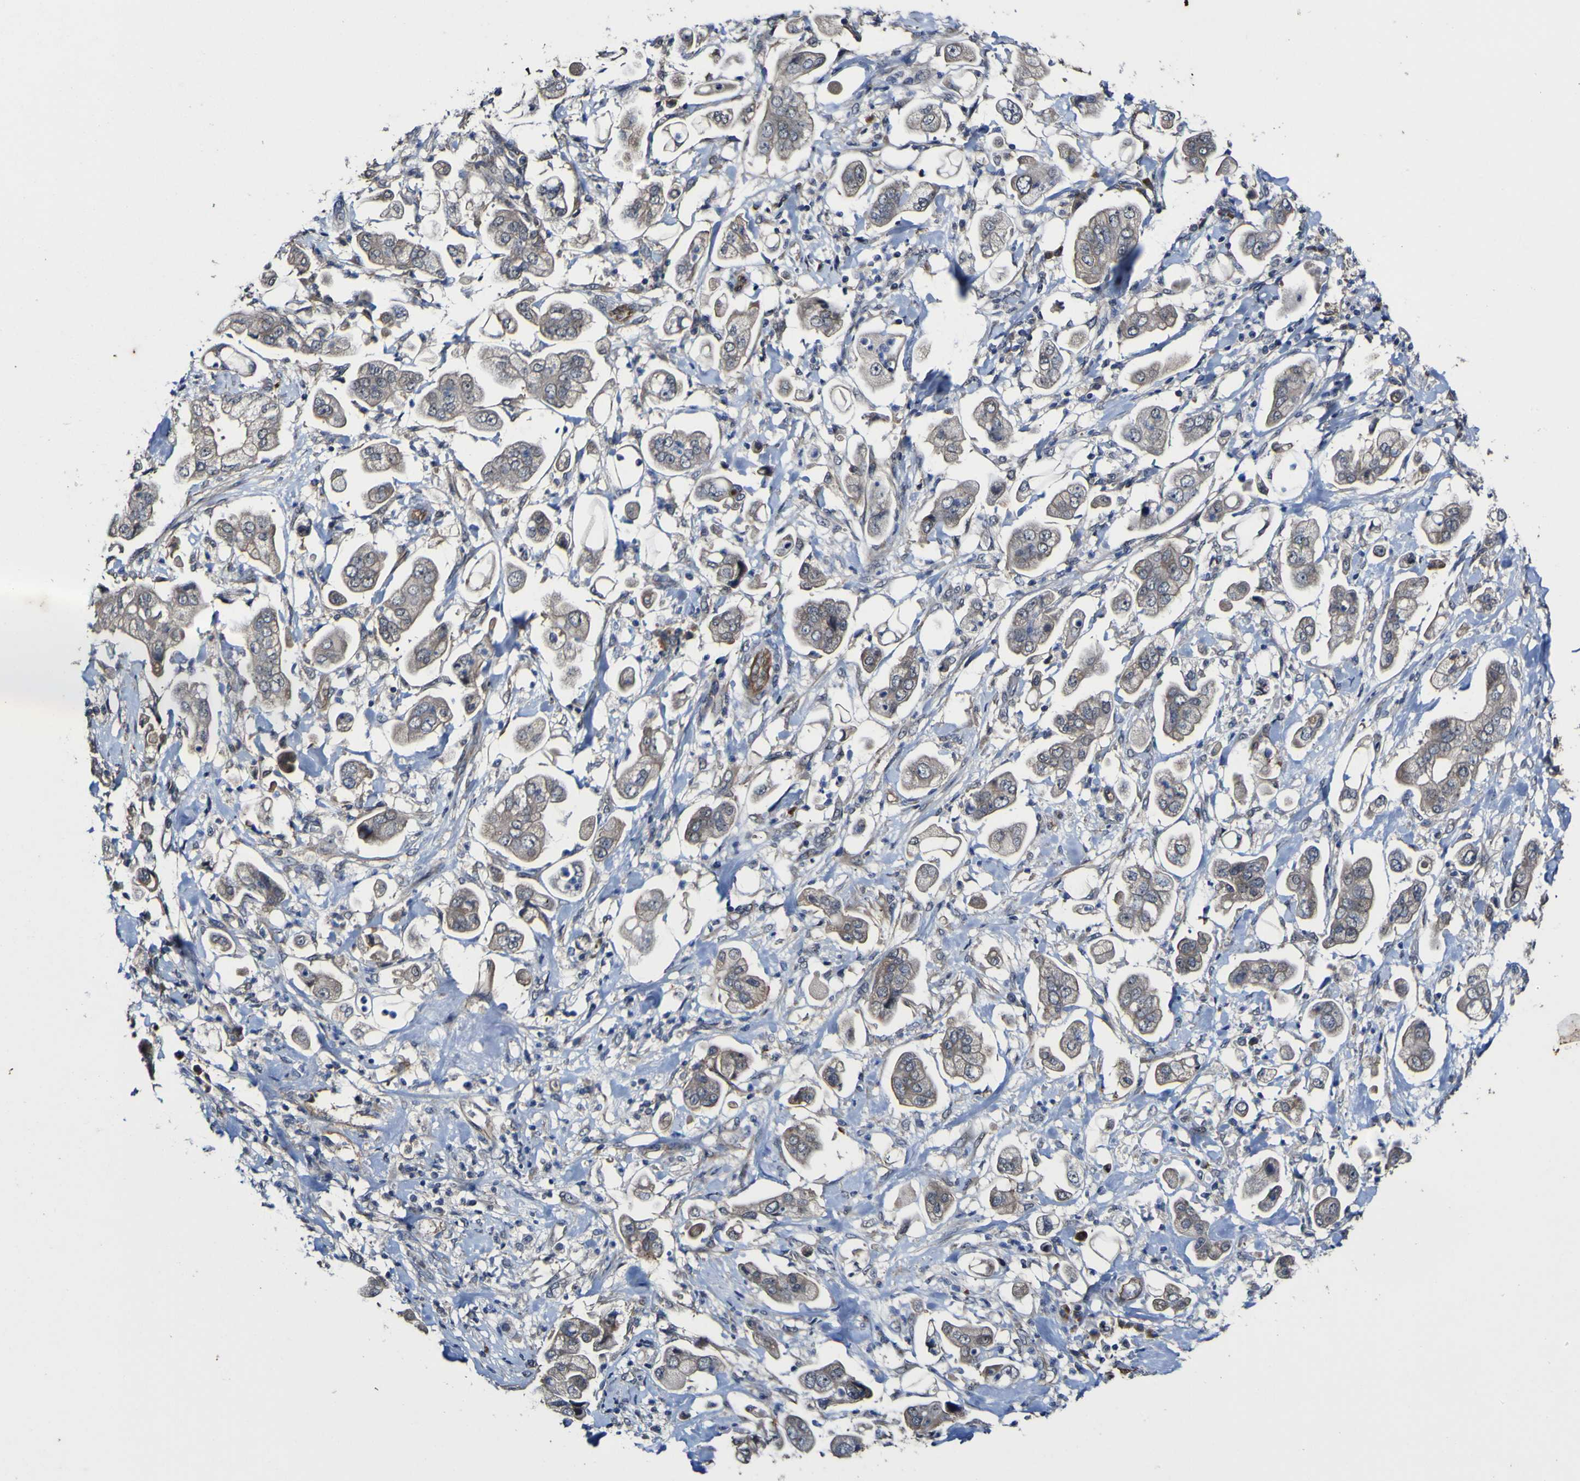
{"staining": {"intensity": "weak", "quantity": ">75%", "location": "cytoplasmic/membranous"}, "tissue": "stomach cancer", "cell_type": "Tumor cells", "image_type": "cancer", "snomed": [{"axis": "morphology", "description": "Adenocarcinoma, NOS"}, {"axis": "topography", "description": "Stomach"}], "caption": "Immunohistochemical staining of human stomach adenocarcinoma demonstrates low levels of weak cytoplasmic/membranous staining in approximately >75% of tumor cells.", "gene": "CCL2", "patient": {"sex": "male", "age": 62}}